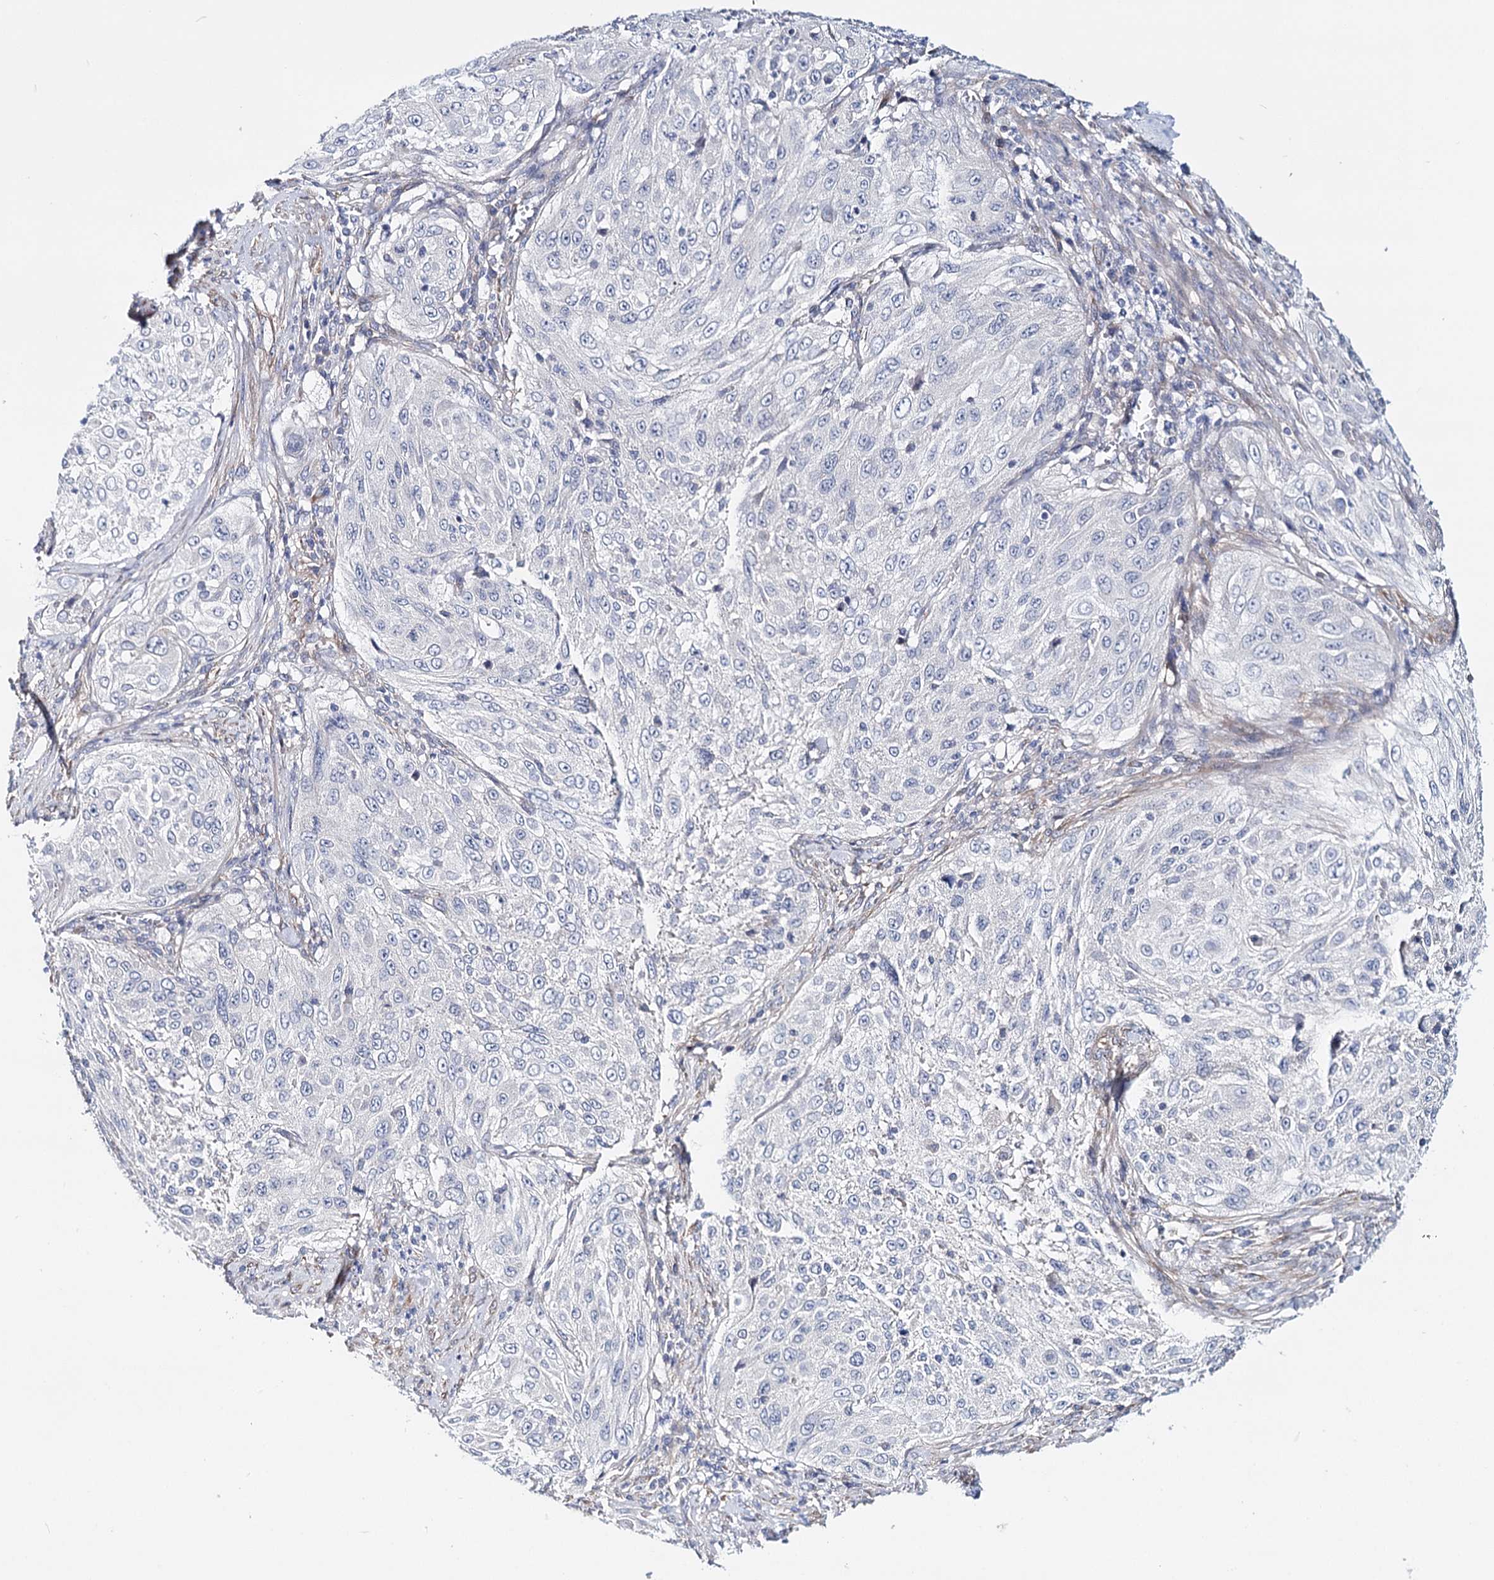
{"staining": {"intensity": "negative", "quantity": "none", "location": "none"}, "tissue": "cervical cancer", "cell_type": "Tumor cells", "image_type": "cancer", "snomed": [{"axis": "morphology", "description": "Squamous cell carcinoma, NOS"}, {"axis": "topography", "description": "Cervix"}], "caption": "A high-resolution histopathology image shows IHC staining of squamous cell carcinoma (cervical), which displays no significant staining in tumor cells.", "gene": "TEX12", "patient": {"sex": "female", "age": 42}}